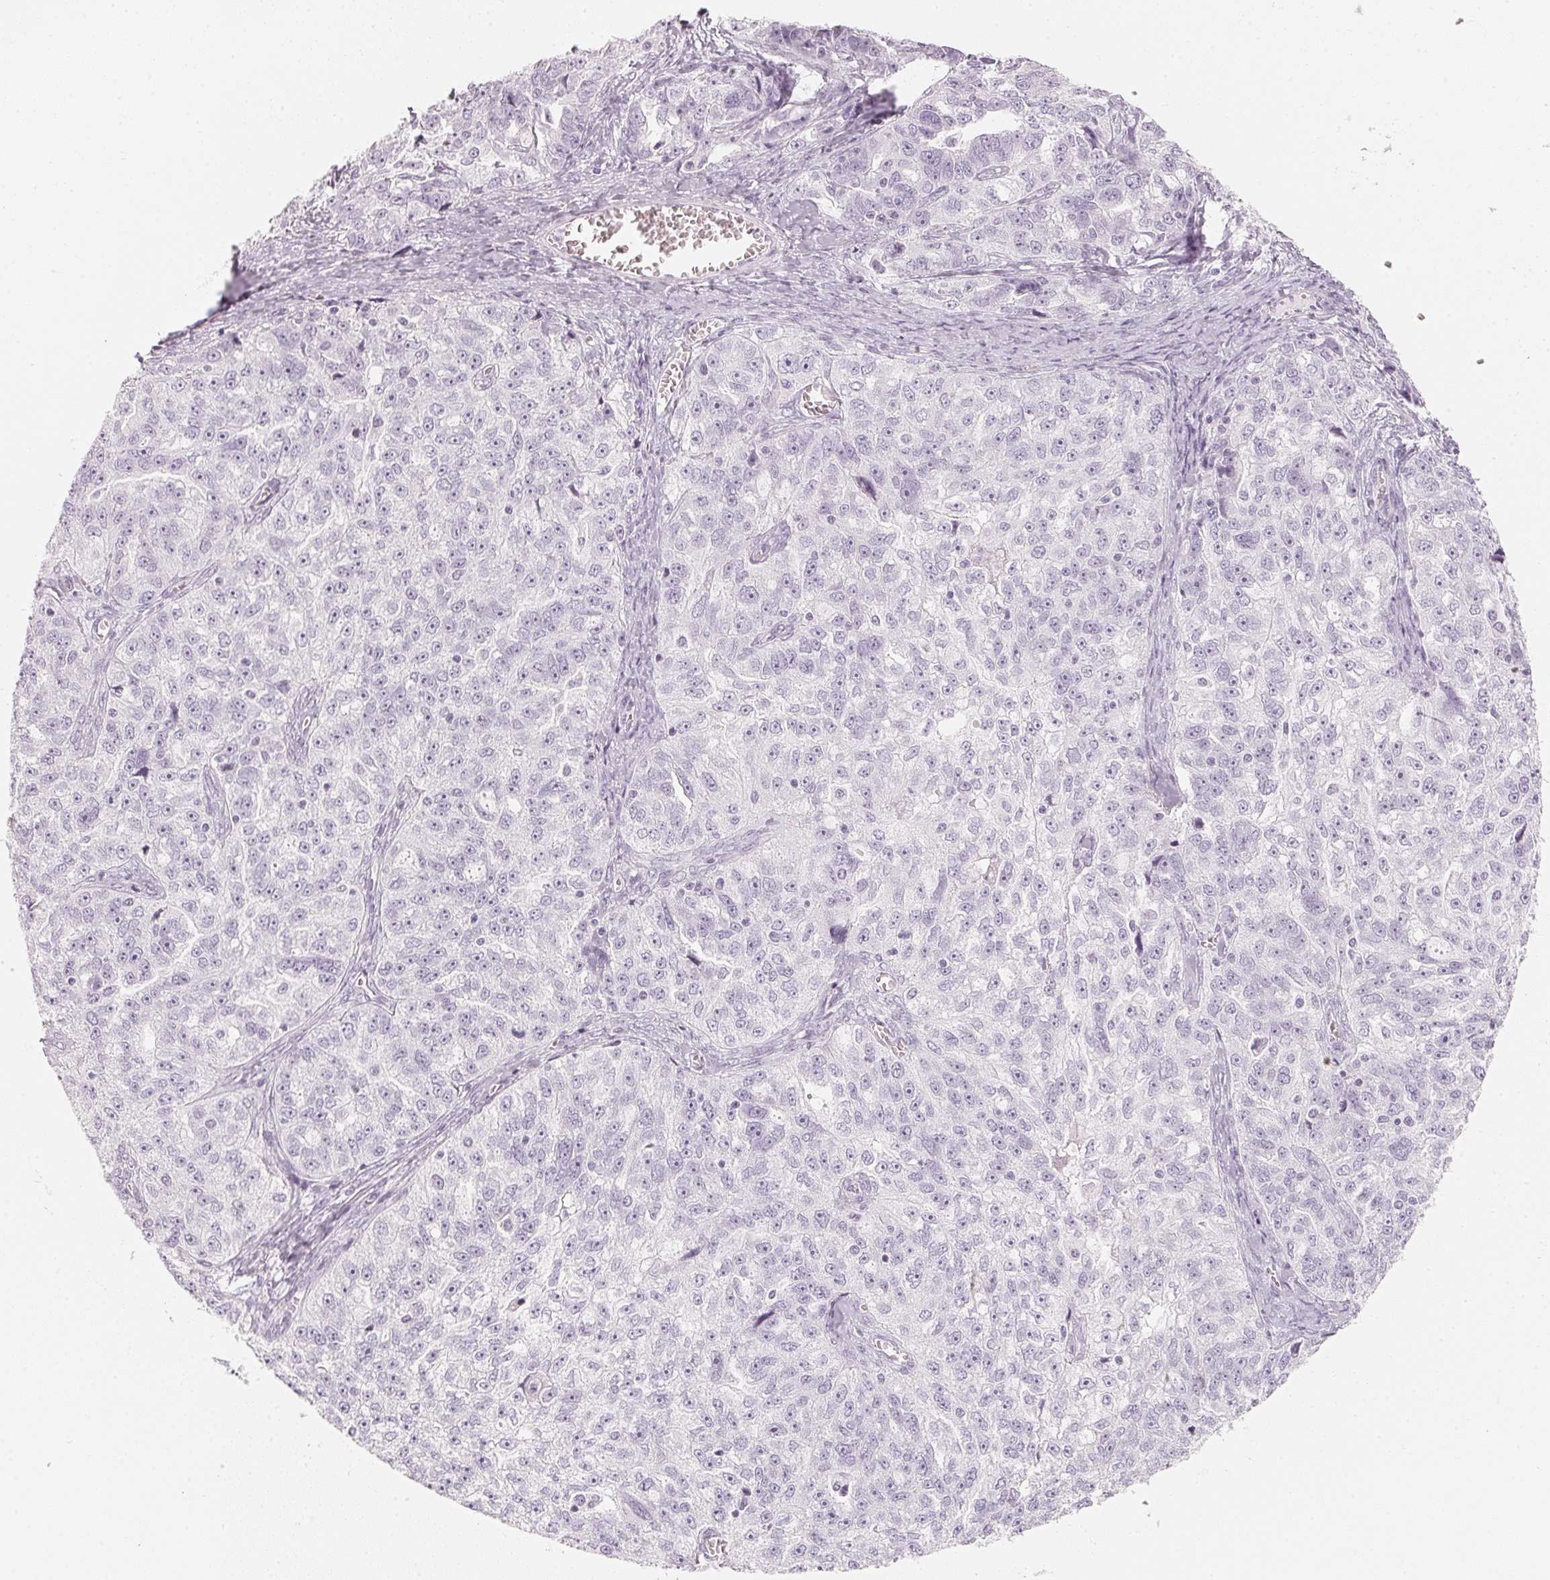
{"staining": {"intensity": "negative", "quantity": "none", "location": "none"}, "tissue": "ovarian cancer", "cell_type": "Tumor cells", "image_type": "cancer", "snomed": [{"axis": "morphology", "description": "Cystadenocarcinoma, serous, NOS"}, {"axis": "topography", "description": "Ovary"}], "caption": "There is no significant staining in tumor cells of serous cystadenocarcinoma (ovarian).", "gene": "SLC22A8", "patient": {"sex": "female", "age": 51}}